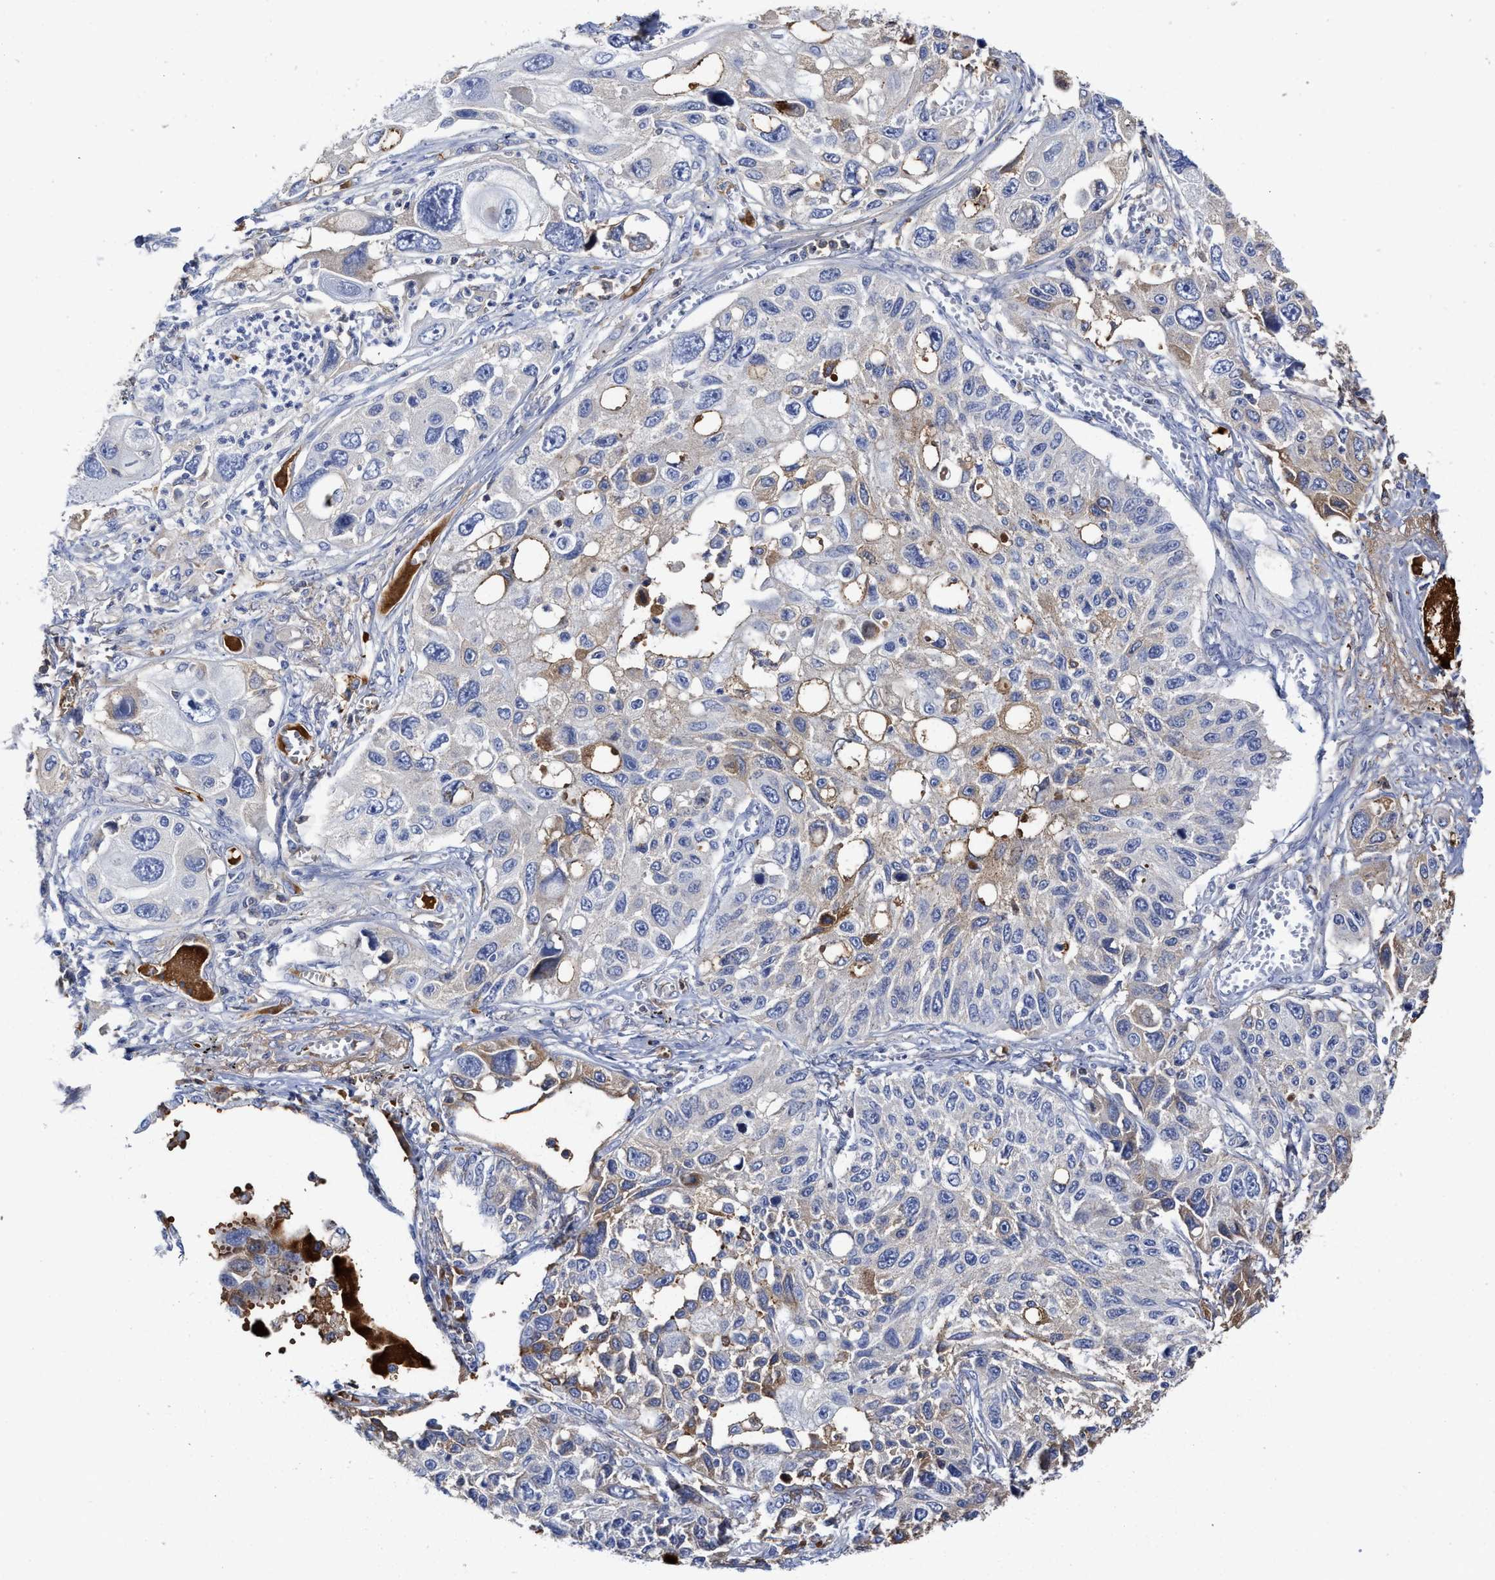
{"staining": {"intensity": "moderate", "quantity": "<25%", "location": "cytoplasmic/membranous"}, "tissue": "lung cancer", "cell_type": "Tumor cells", "image_type": "cancer", "snomed": [{"axis": "morphology", "description": "Squamous cell carcinoma, NOS"}, {"axis": "topography", "description": "Lung"}], "caption": "Immunohistochemical staining of human lung cancer shows low levels of moderate cytoplasmic/membranous protein positivity in approximately <25% of tumor cells. The staining is performed using DAB brown chromogen to label protein expression. The nuclei are counter-stained blue using hematoxylin.", "gene": "C2", "patient": {"sex": "male", "age": 71}}